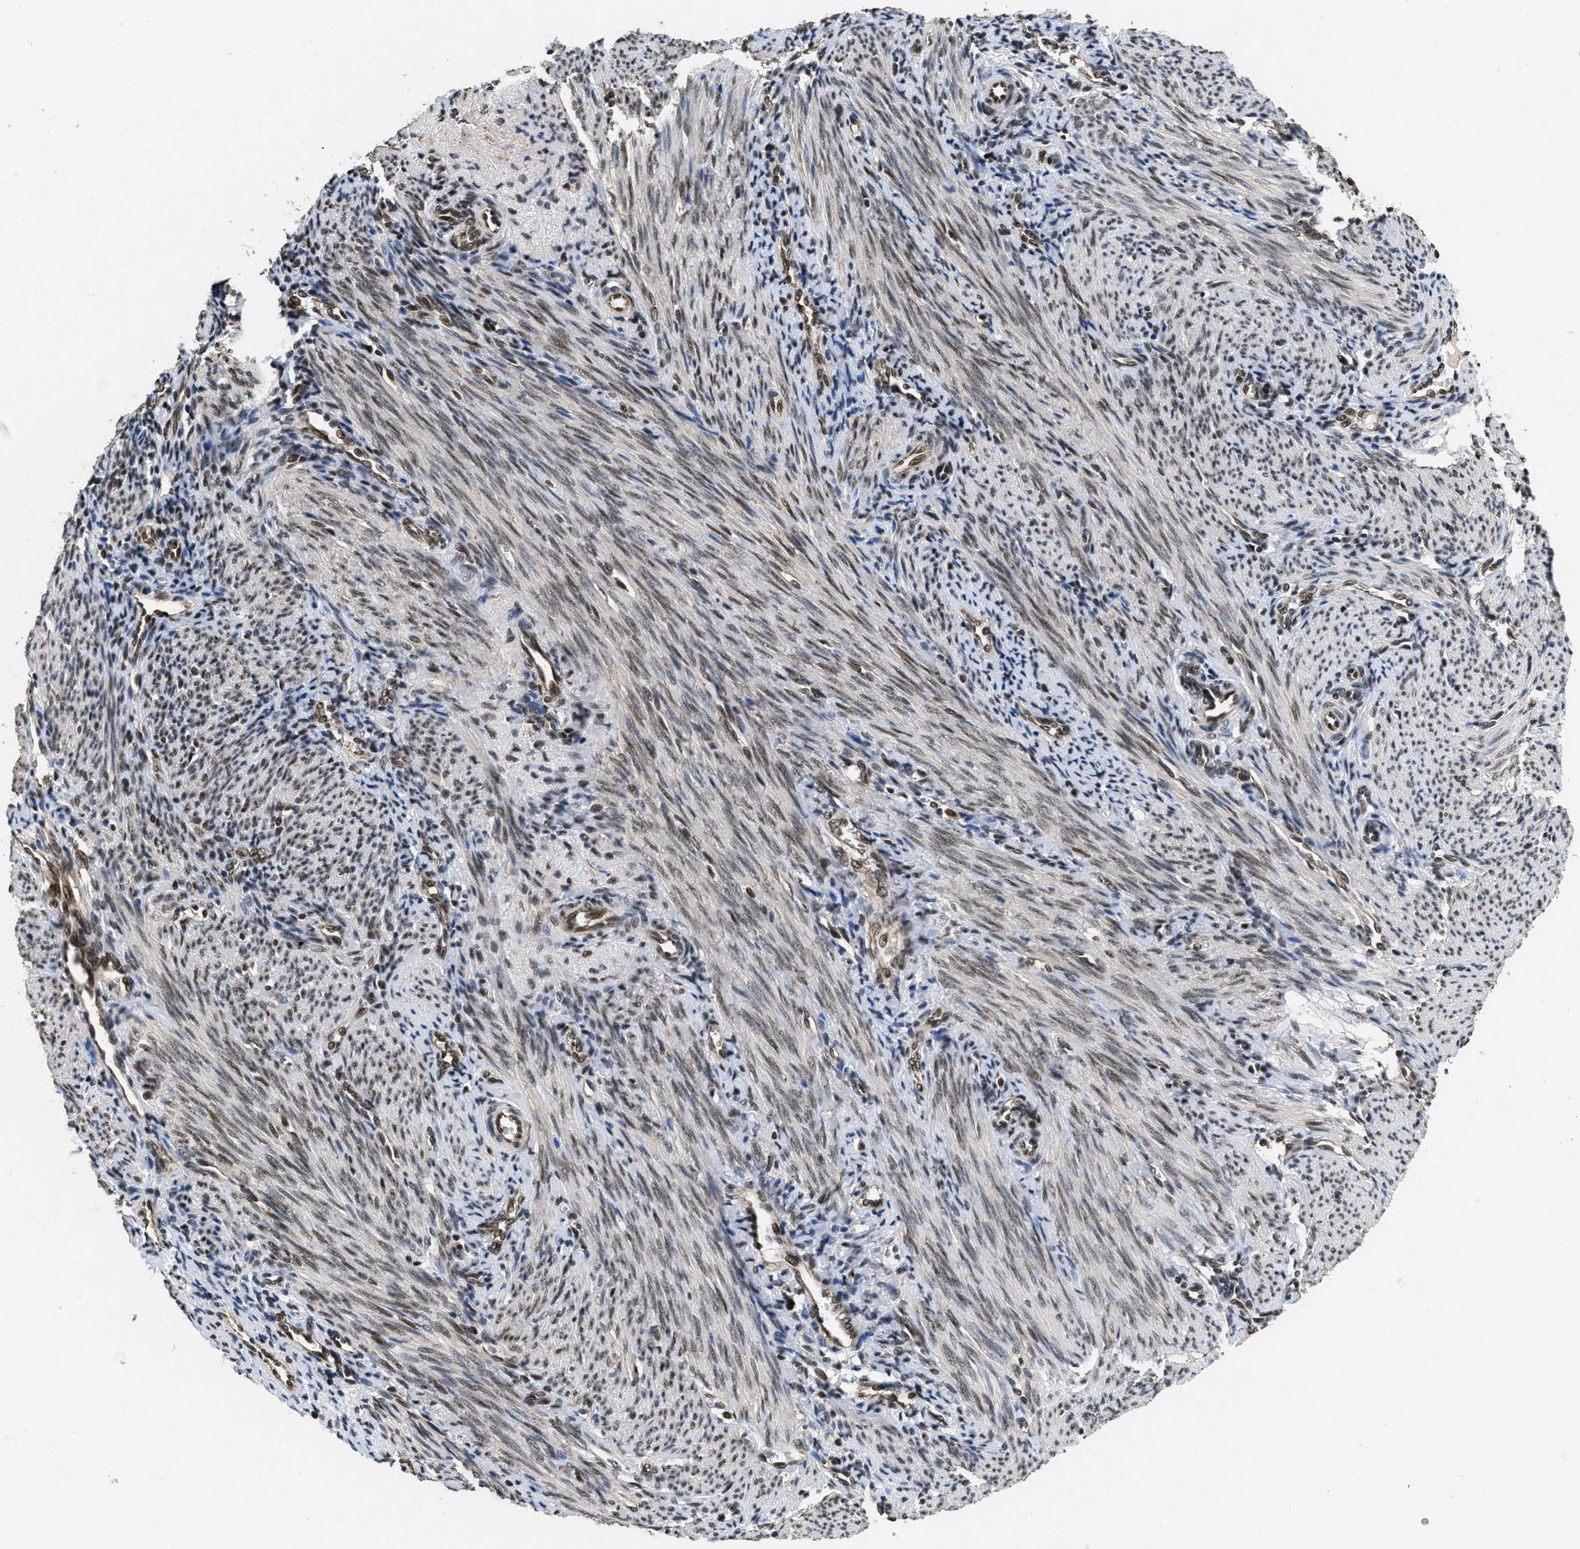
{"staining": {"intensity": "weak", "quantity": "25%-75%", "location": "nuclear"}, "tissue": "endometrium", "cell_type": "Cells in endometrial stroma", "image_type": "normal", "snomed": [{"axis": "morphology", "description": "Normal tissue, NOS"}, {"axis": "topography", "description": "Uterus"}, {"axis": "topography", "description": "Endometrium"}], "caption": "Endometrium stained for a protein (brown) displays weak nuclear positive staining in about 25%-75% of cells in endometrial stroma.", "gene": "CUL4B", "patient": {"sex": "female", "age": 33}}